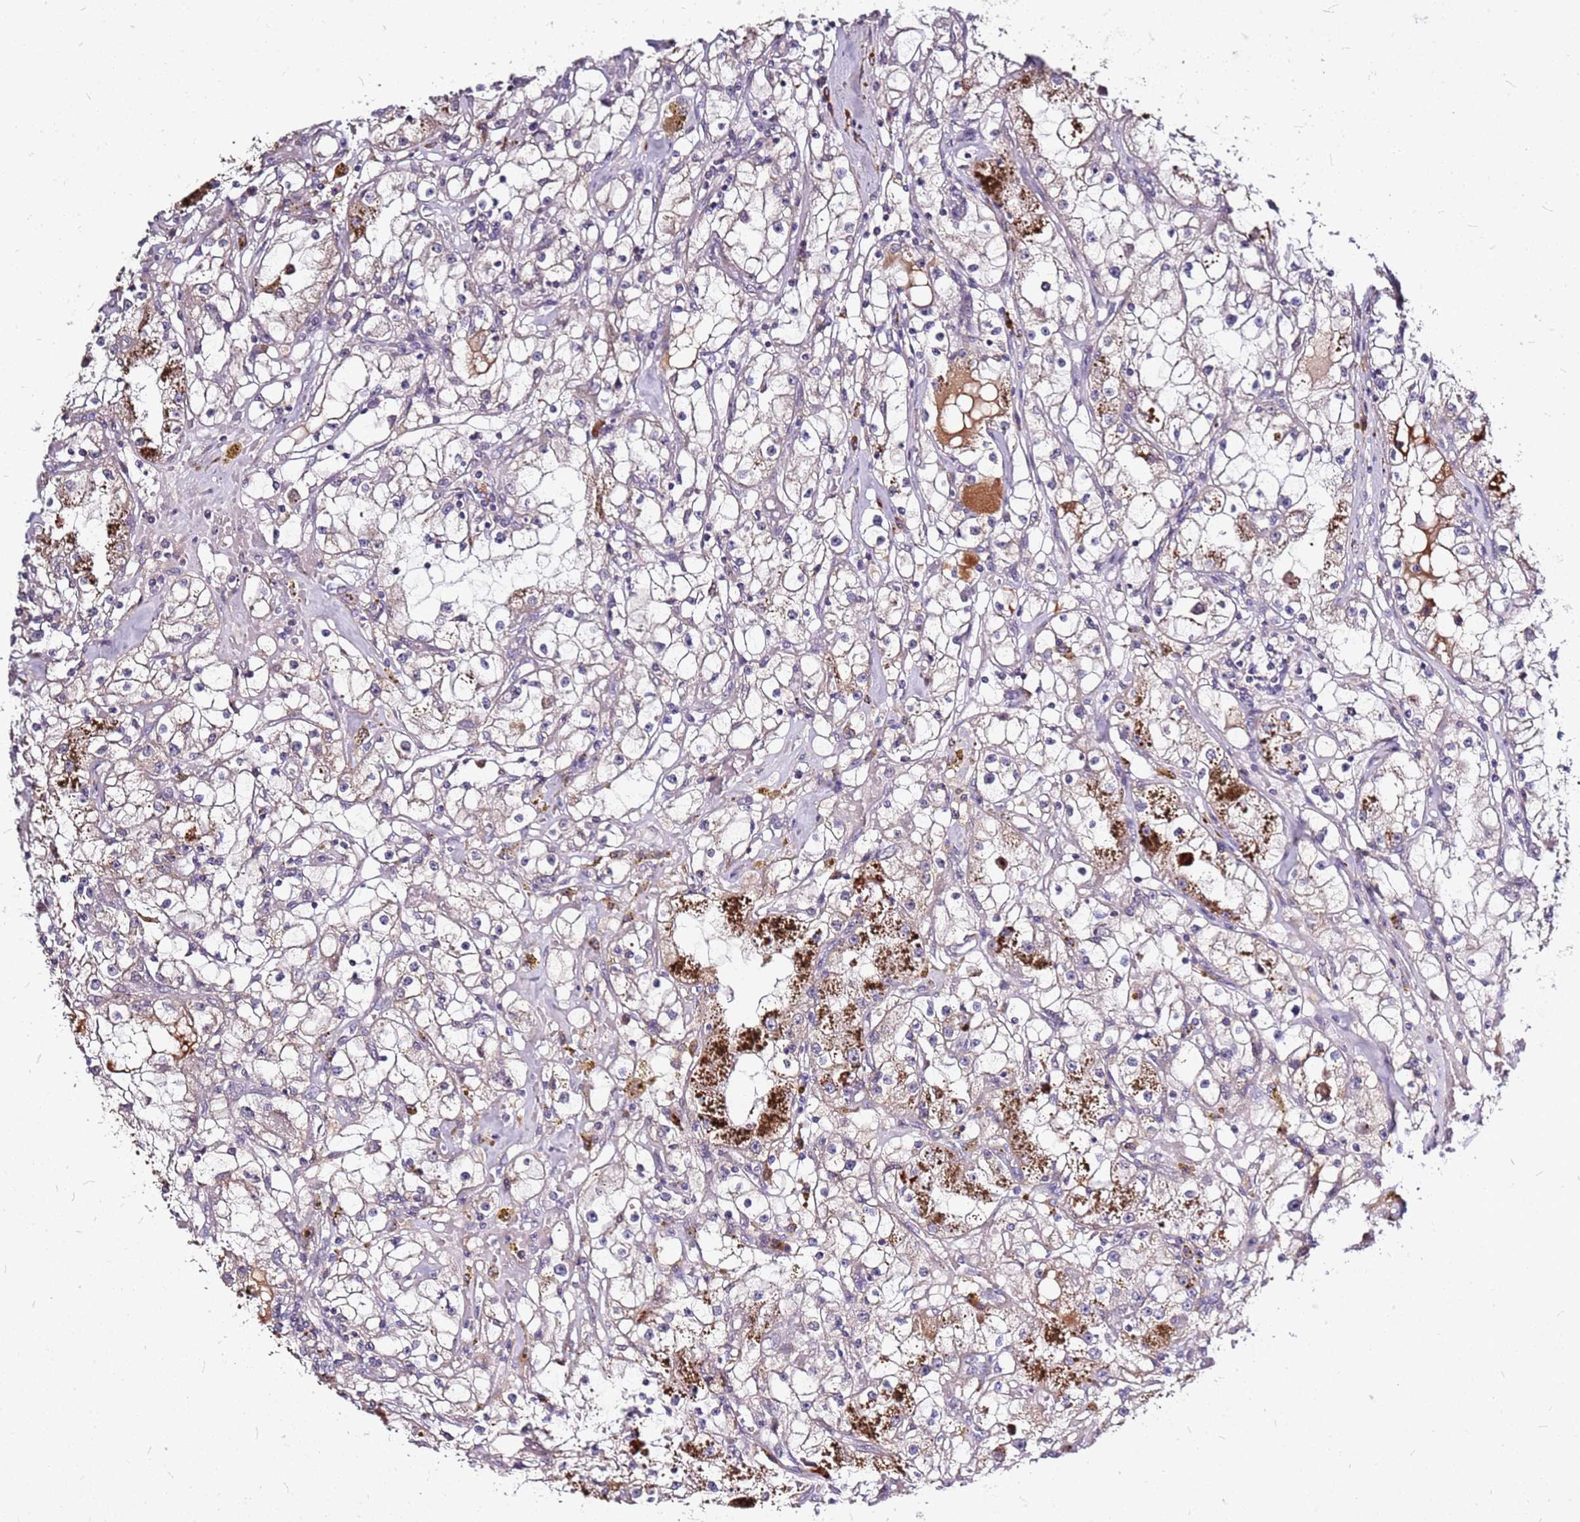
{"staining": {"intensity": "strong", "quantity": "<25%", "location": "cytoplasmic/membranous"}, "tissue": "renal cancer", "cell_type": "Tumor cells", "image_type": "cancer", "snomed": [{"axis": "morphology", "description": "Adenocarcinoma, NOS"}, {"axis": "topography", "description": "Kidney"}], "caption": "Renal adenocarcinoma stained for a protein shows strong cytoplasmic/membranous positivity in tumor cells.", "gene": "DCDC2C", "patient": {"sex": "male", "age": 56}}